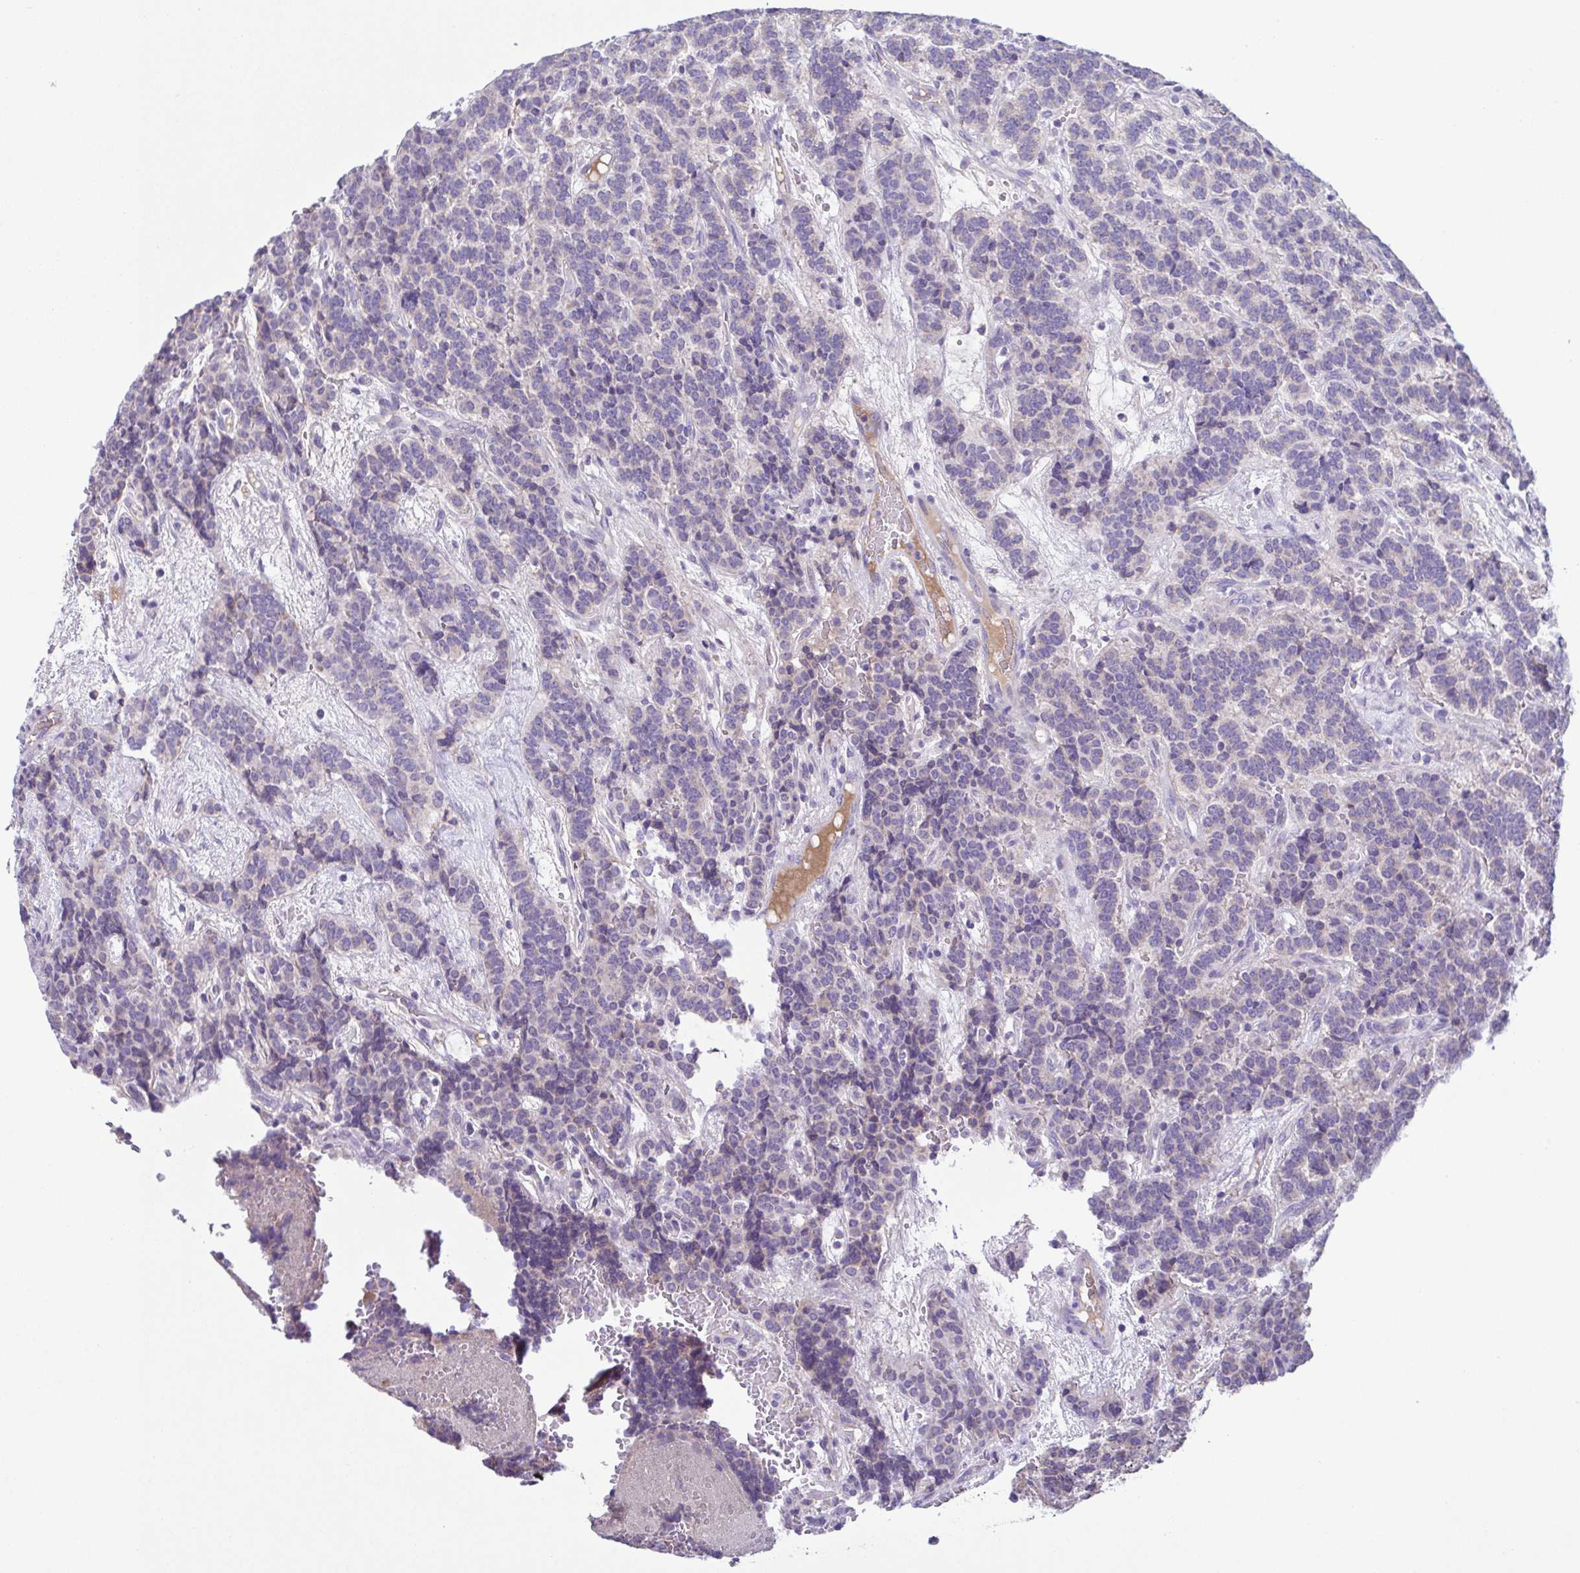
{"staining": {"intensity": "negative", "quantity": "none", "location": "none"}, "tissue": "carcinoid", "cell_type": "Tumor cells", "image_type": "cancer", "snomed": [{"axis": "morphology", "description": "Carcinoid, malignant, NOS"}, {"axis": "topography", "description": "Pancreas"}], "caption": "Immunohistochemistry of human carcinoid demonstrates no positivity in tumor cells. Nuclei are stained in blue.", "gene": "F13B", "patient": {"sex": "male", "age": 36}}